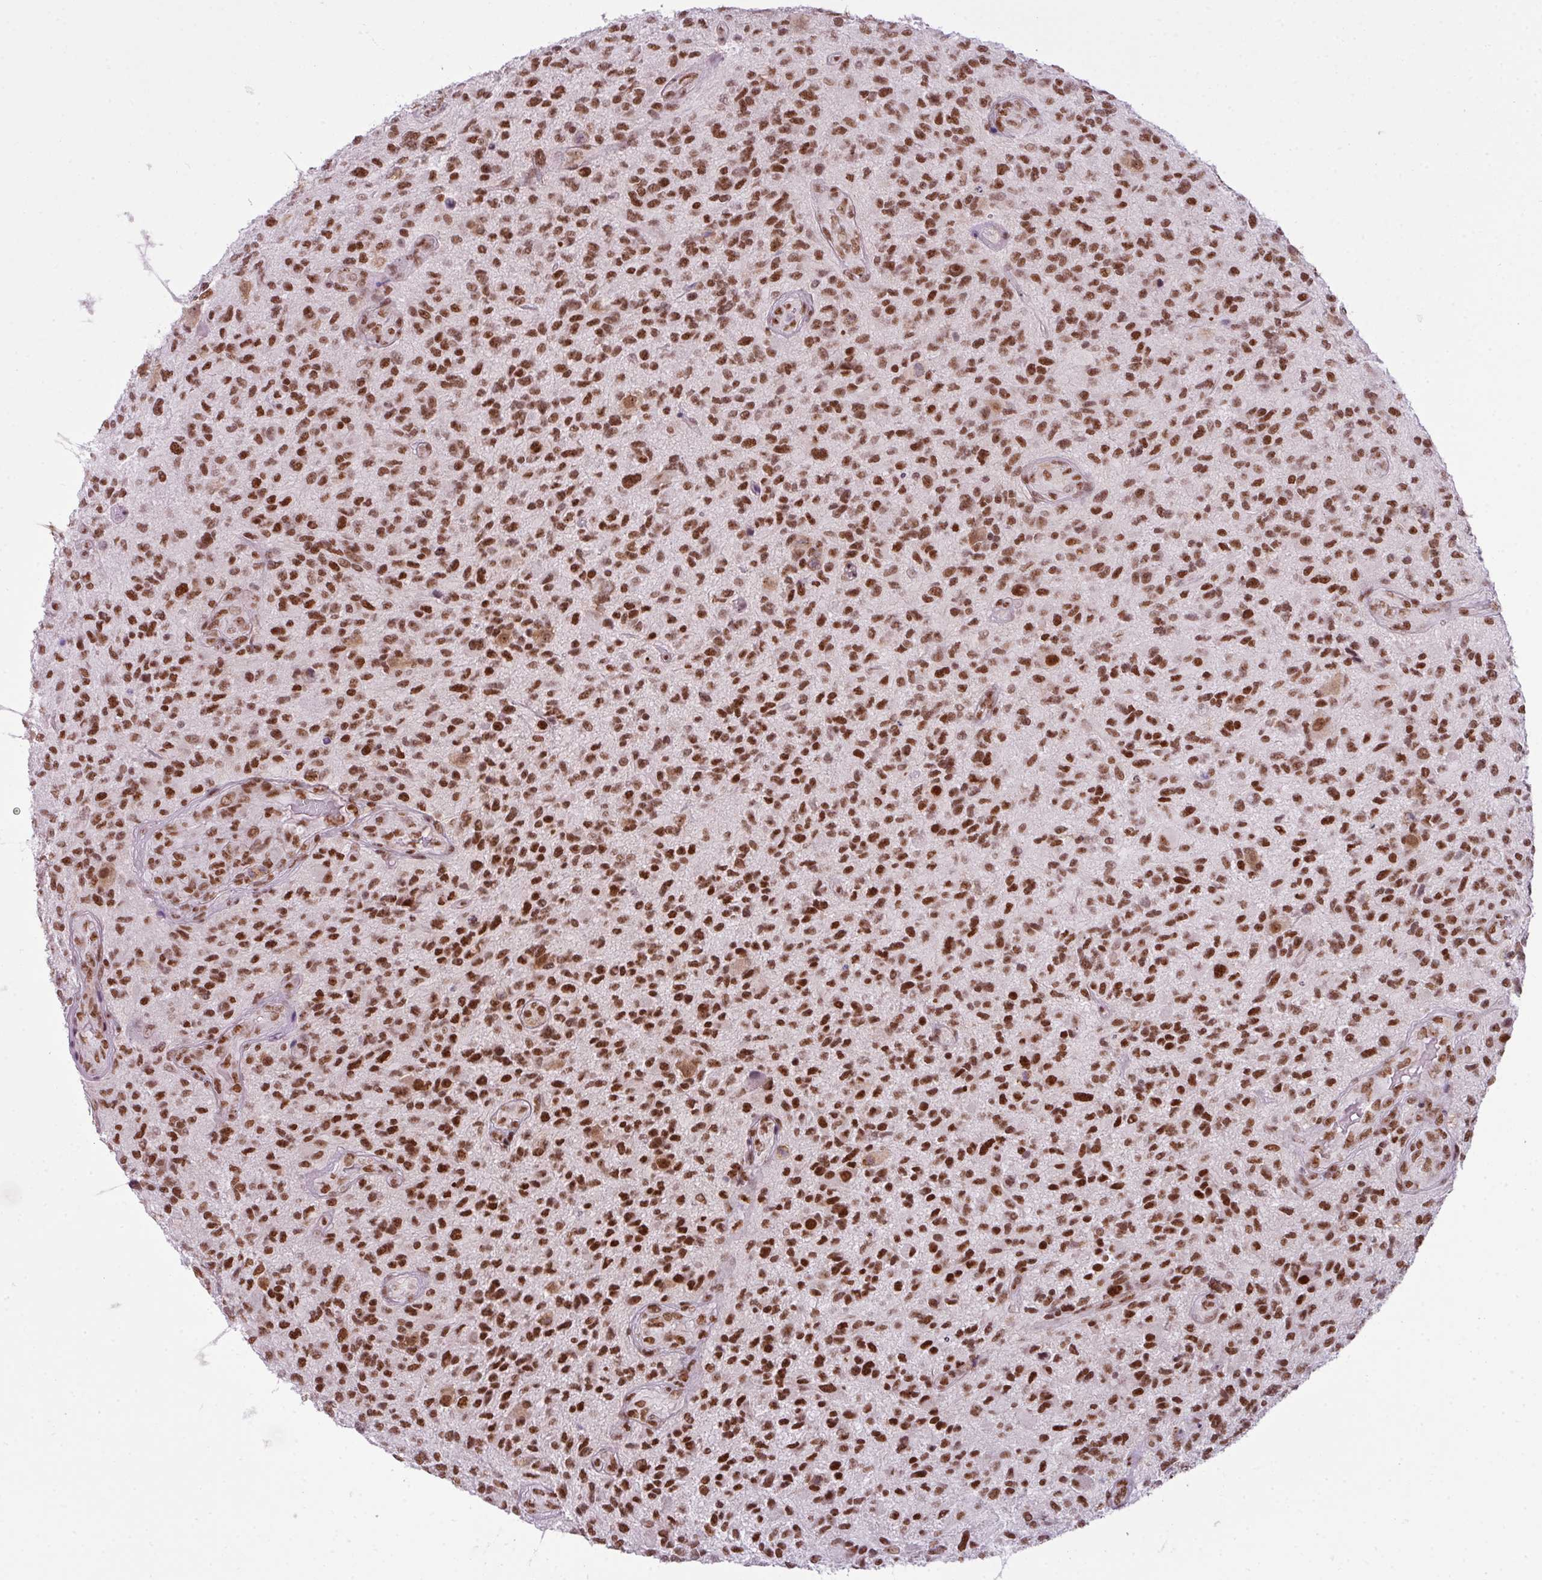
{"staining": {"intensity": "strong", "quantity": ">75%", "location": "nuclear"}, "tissue": "glioma", "cell_type": "Tumor cells", "image_type": "cancer", "snomed": [{"axis": "morphology", "description": "Glioma, malignant, High grade"}, {"axis": "topography", "description": "Brain"}], "caption": "IHC image of neoplastic tissue: glioma stained using IHC demonstrates high levels of strong protein expression localized specifically in the nuclear of tumor cells, appearing as a nuclear brown color.", "gene": "ARL6IP4", "patient": {"sex": "male", "age": 47}}